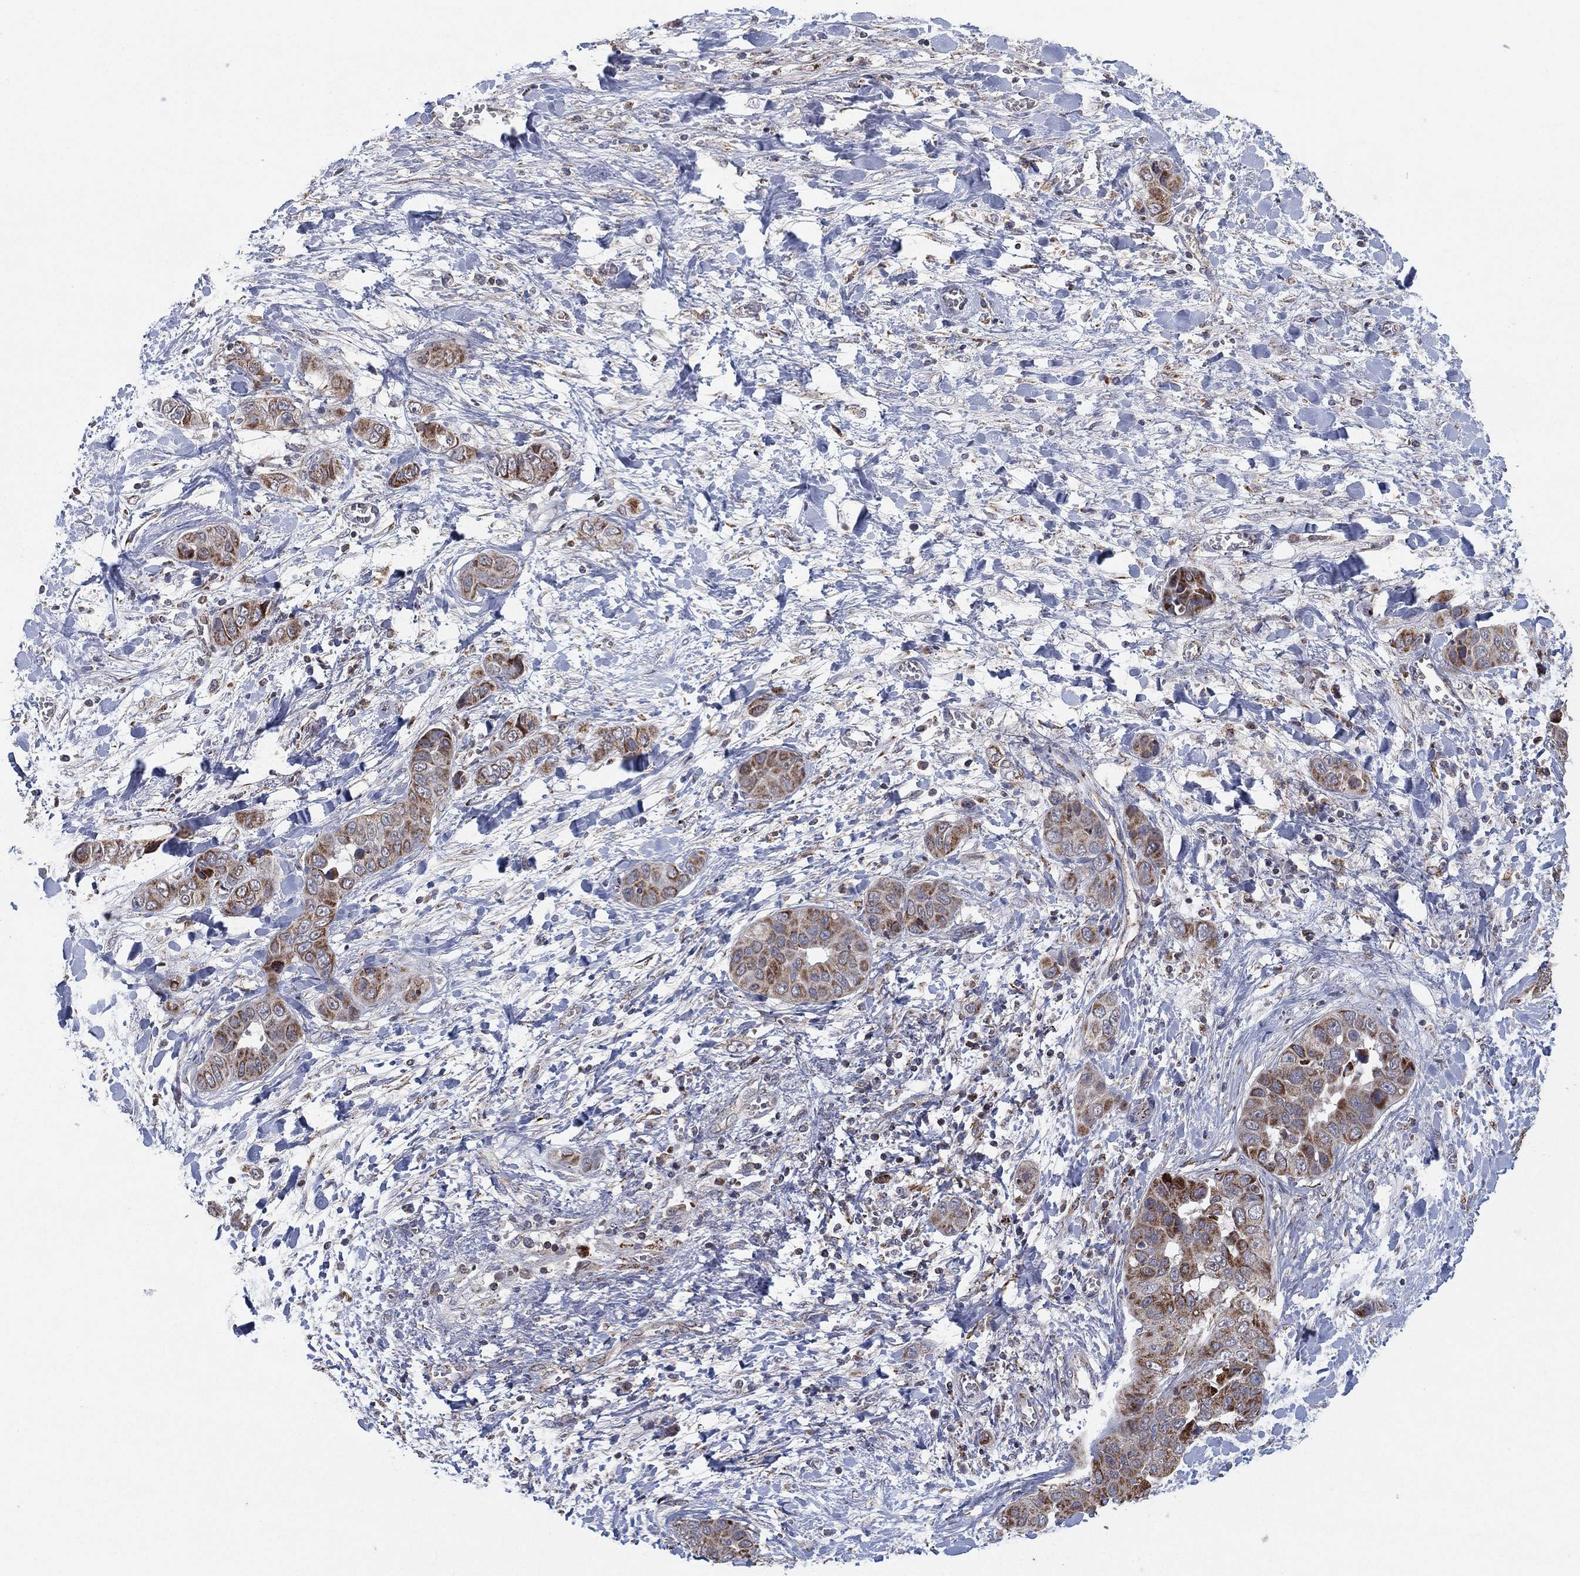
{"staining": {"intensity": "moderate", "quantity": "25%-75%", "location": "cytoplasmic/membranous"}, "tissue": "liver cancer", "cell_type": "Tumor cells", "image_type": "cancer", "snomed": [{"axis": "morphology", "description": "Cholangiocarcinoma"}, {"axis": "topography", "description": "Liver"}], "caption": "Liver cholangiocarcinoma stained with a protein marker reveals moderate staining in tumor cells.", "gene": "PSMG4", "patient": {"sex": "female", "age": 52}}